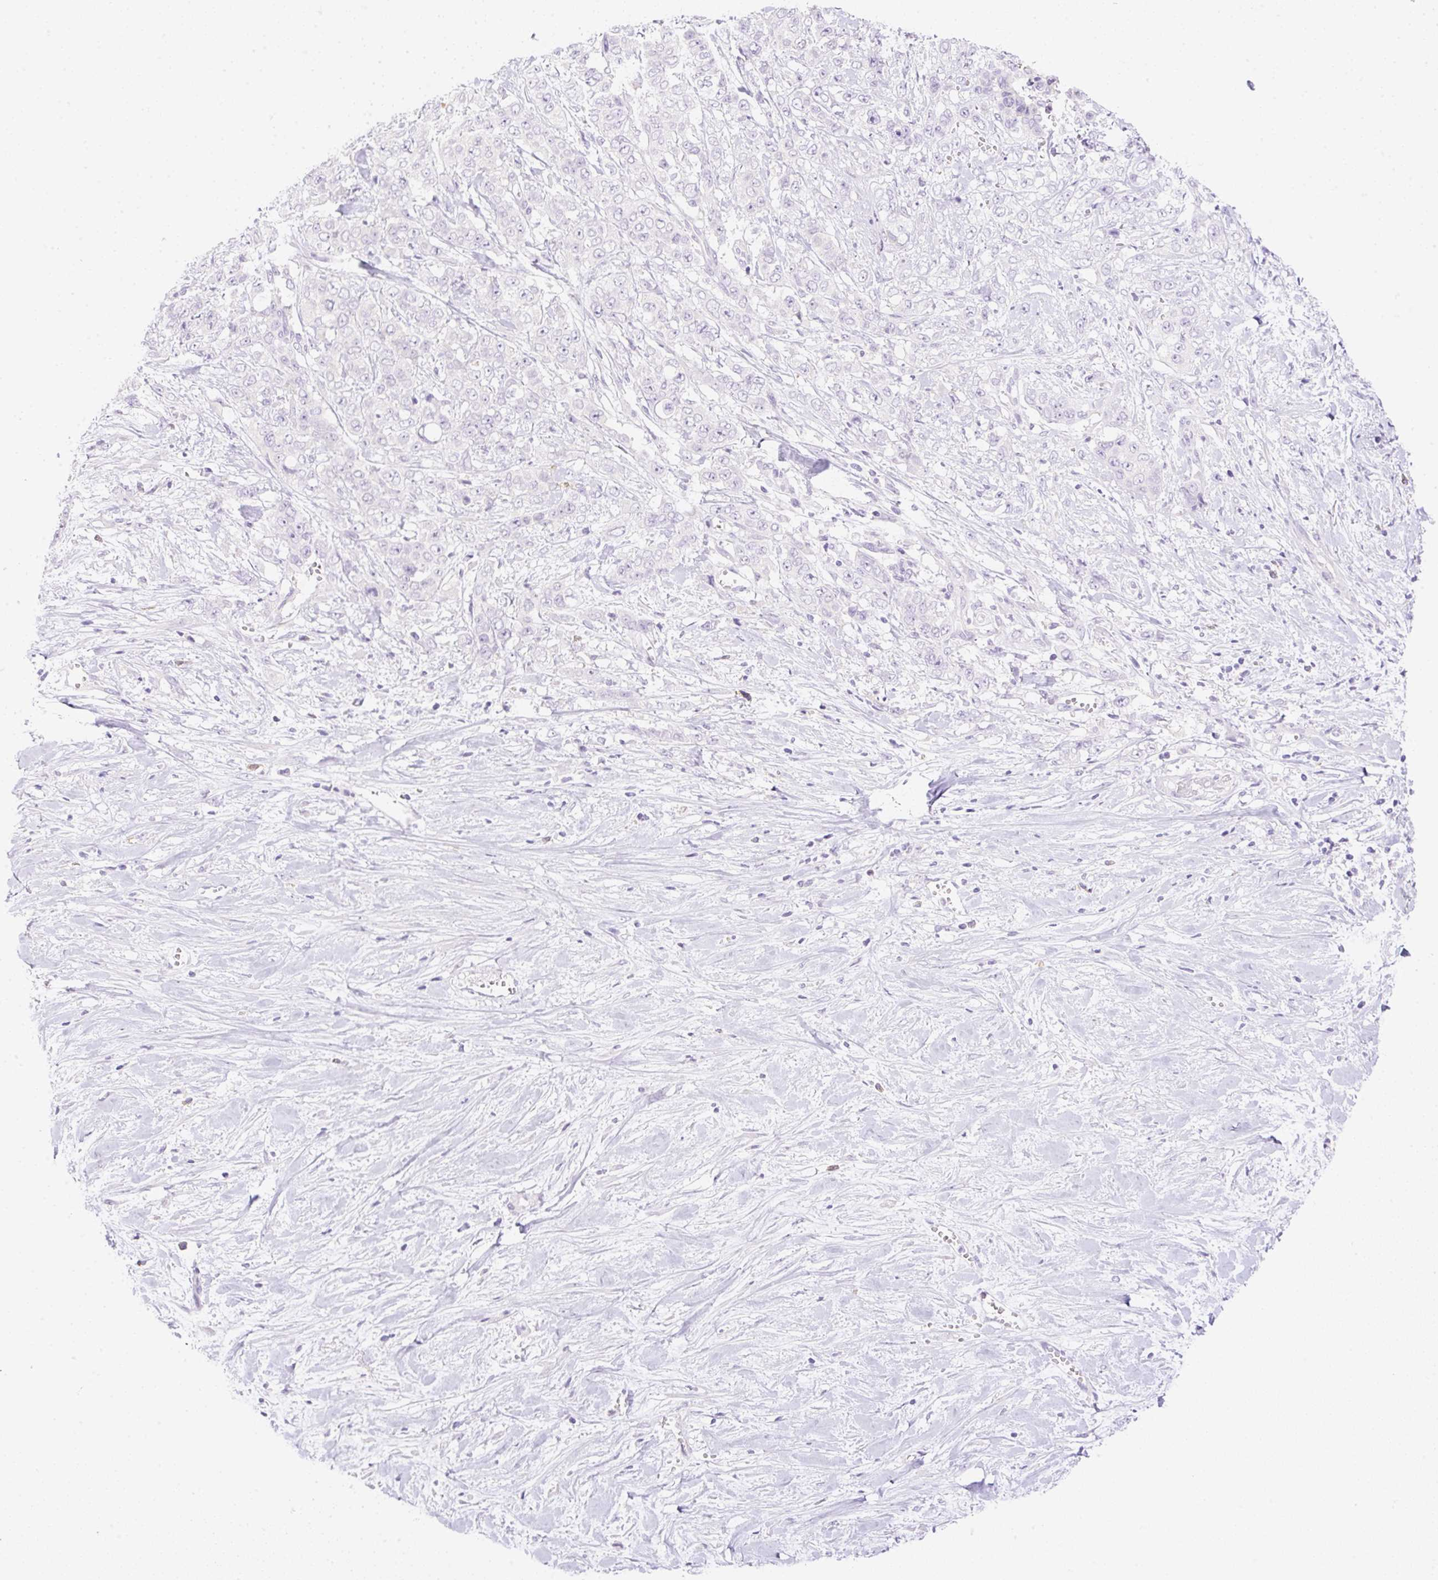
{"staining": {"intensity": "negative", "quantity": "none", "location": "none"}, "tissue": "stomach cancer", "cell_type": "Tumor cells", "image_type": "cancer", "snomed": [{"axis": "morphology", "description": "Adenocarcinoma, NOS"}, {"axis": "topography", "description": "Stomach, upper"}], "caption": "Tumor cells show no significant expression in stomach adenocarcinoma. (Stains: DAB immunohistochemistry (IHC) with hematoxylin counter stain, Microscopy: brightfield microscopy at high magnification).", "gene": "DENND5A", "patient": {"sex": "male", "age": 62}}